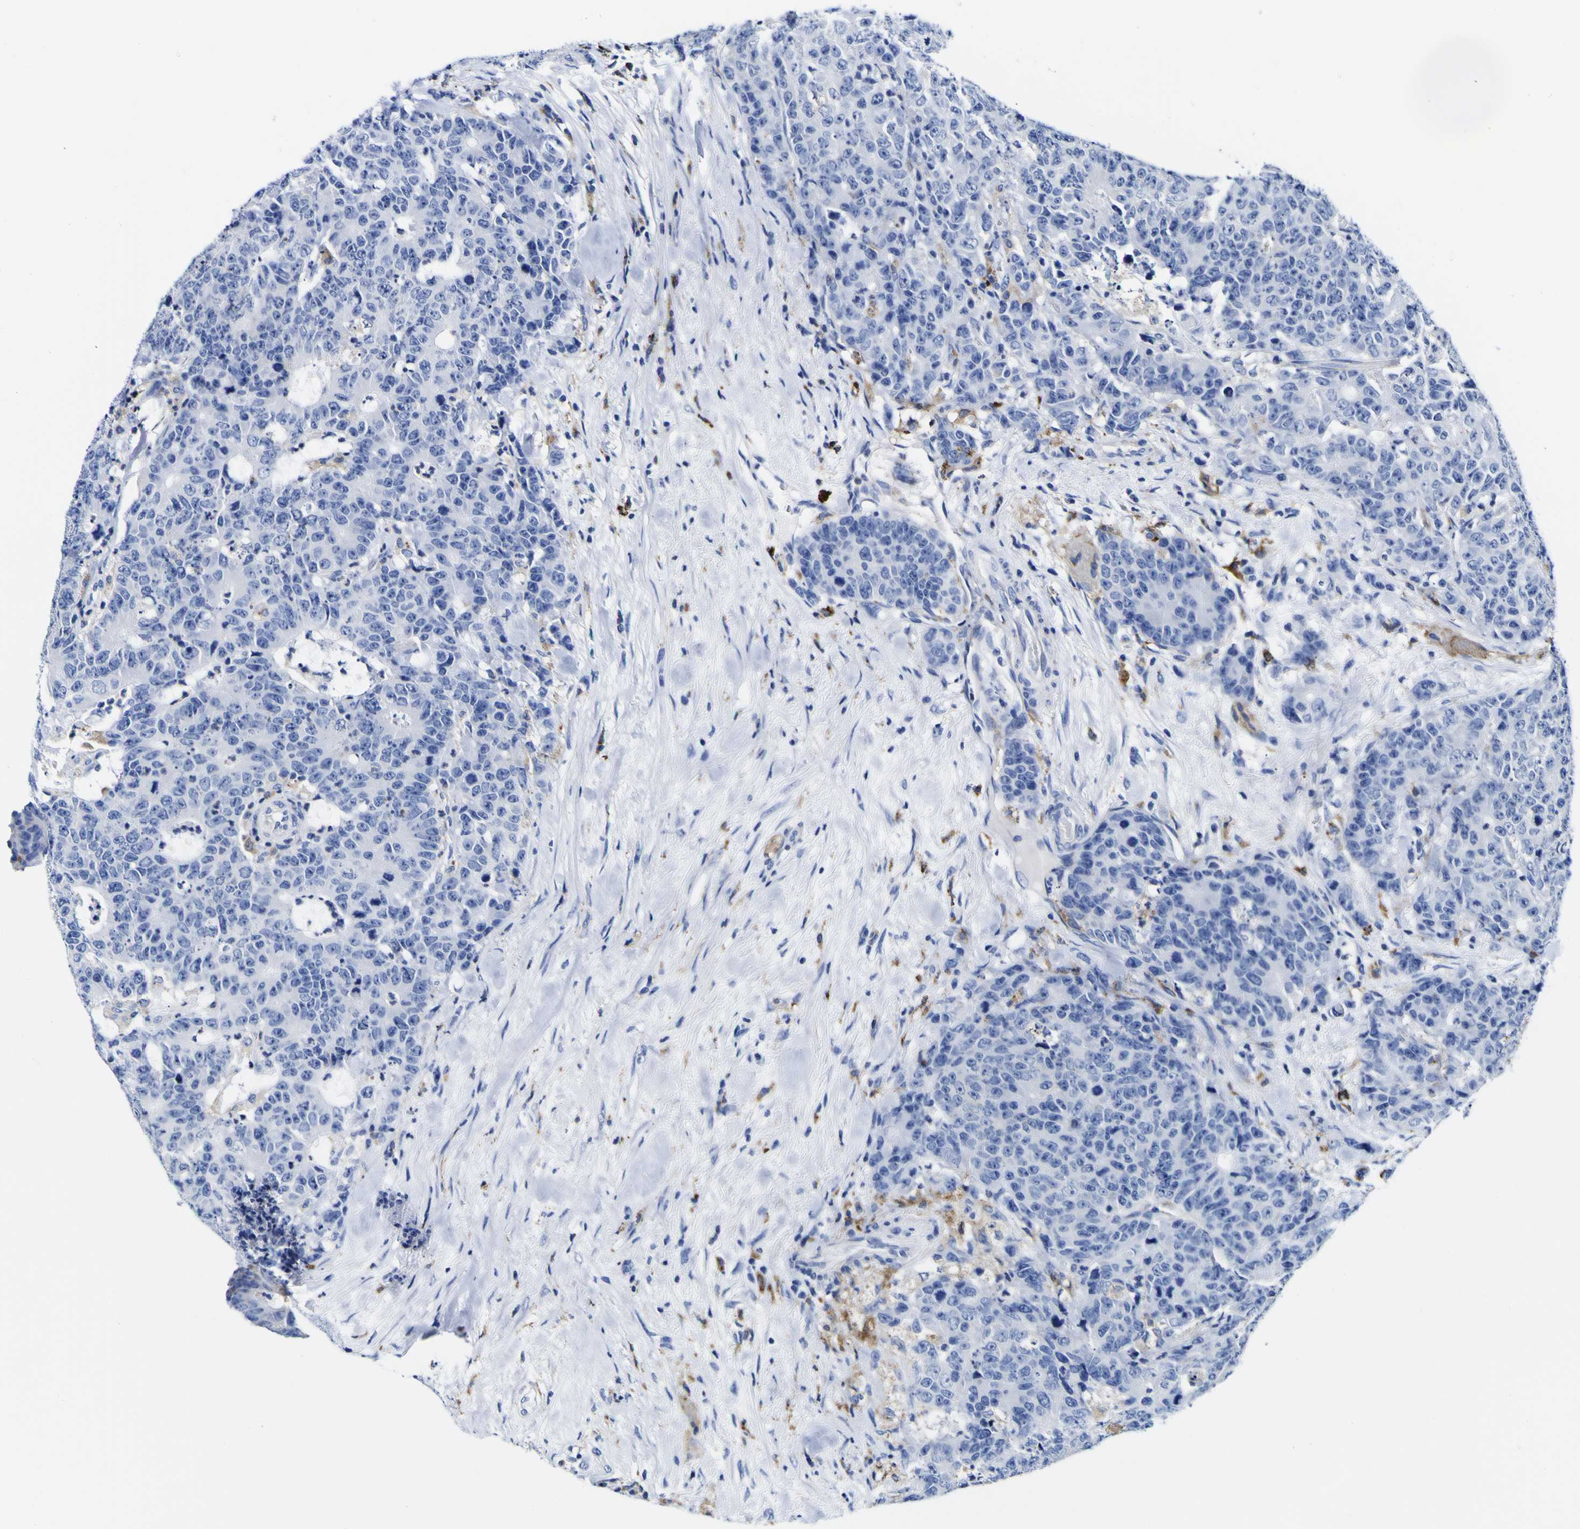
{"staining": {"intensity": "negative", "quantity": "none", "location": "none"}, "tissue": "colorectal cancer", "cell_type": "Tumor cells", "image_type": "cancer", "snomed": [{"axis": "morphology", "description": "Adenocarcinoma, NOS"}, {"axis": "topography", "description": "Colon"}], "caption": "Tumor cells show no significant protein expression in colorectal cancer (adenocarcinoma).", "gene": "HLA-DQA1", "patient": {"sex": "female", "age": 86}}